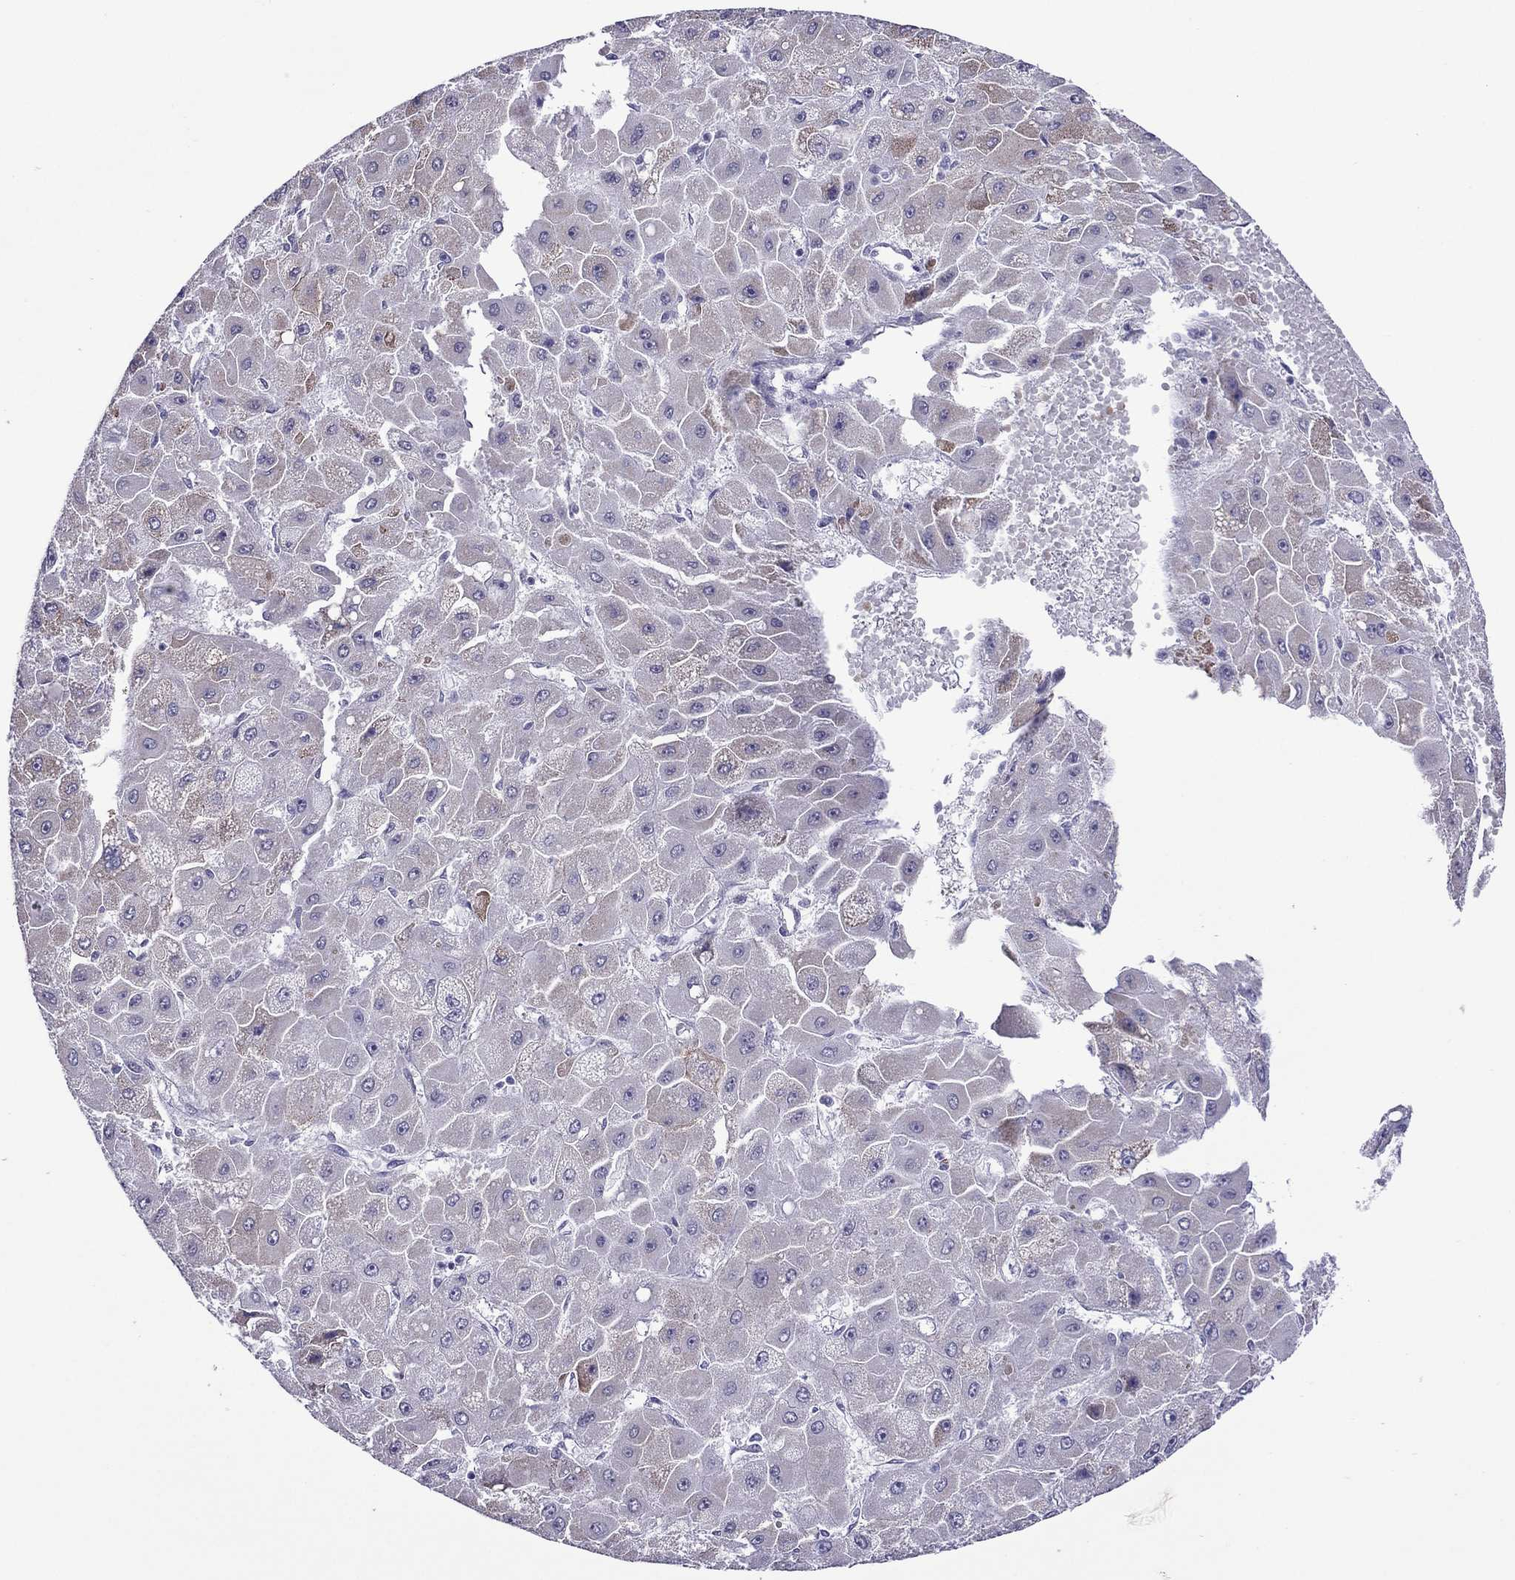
{"staining": {"intensity": "moderate", "quantity": "<25%", "location": "cytoplasmic/membranous"}, "tissue": "liver cancer", "cell_type": "Tumor cells", "image_type": "cancer", "snomed": [{"axis": "morphology", "description": "Carcinoma, Hepatocellular, NOS"}, {"axis": "topography", "description": "Liver"}], "caption": "This photomicrograph exhibits immunohistochemistry staining of human liver hepatocellular carcinoma, with low moderate cytoplasmic/membranous expression in about <25% of tumor cells.", "gene": "ZNF646", "patient": {"sex": "female", "age": 25}}